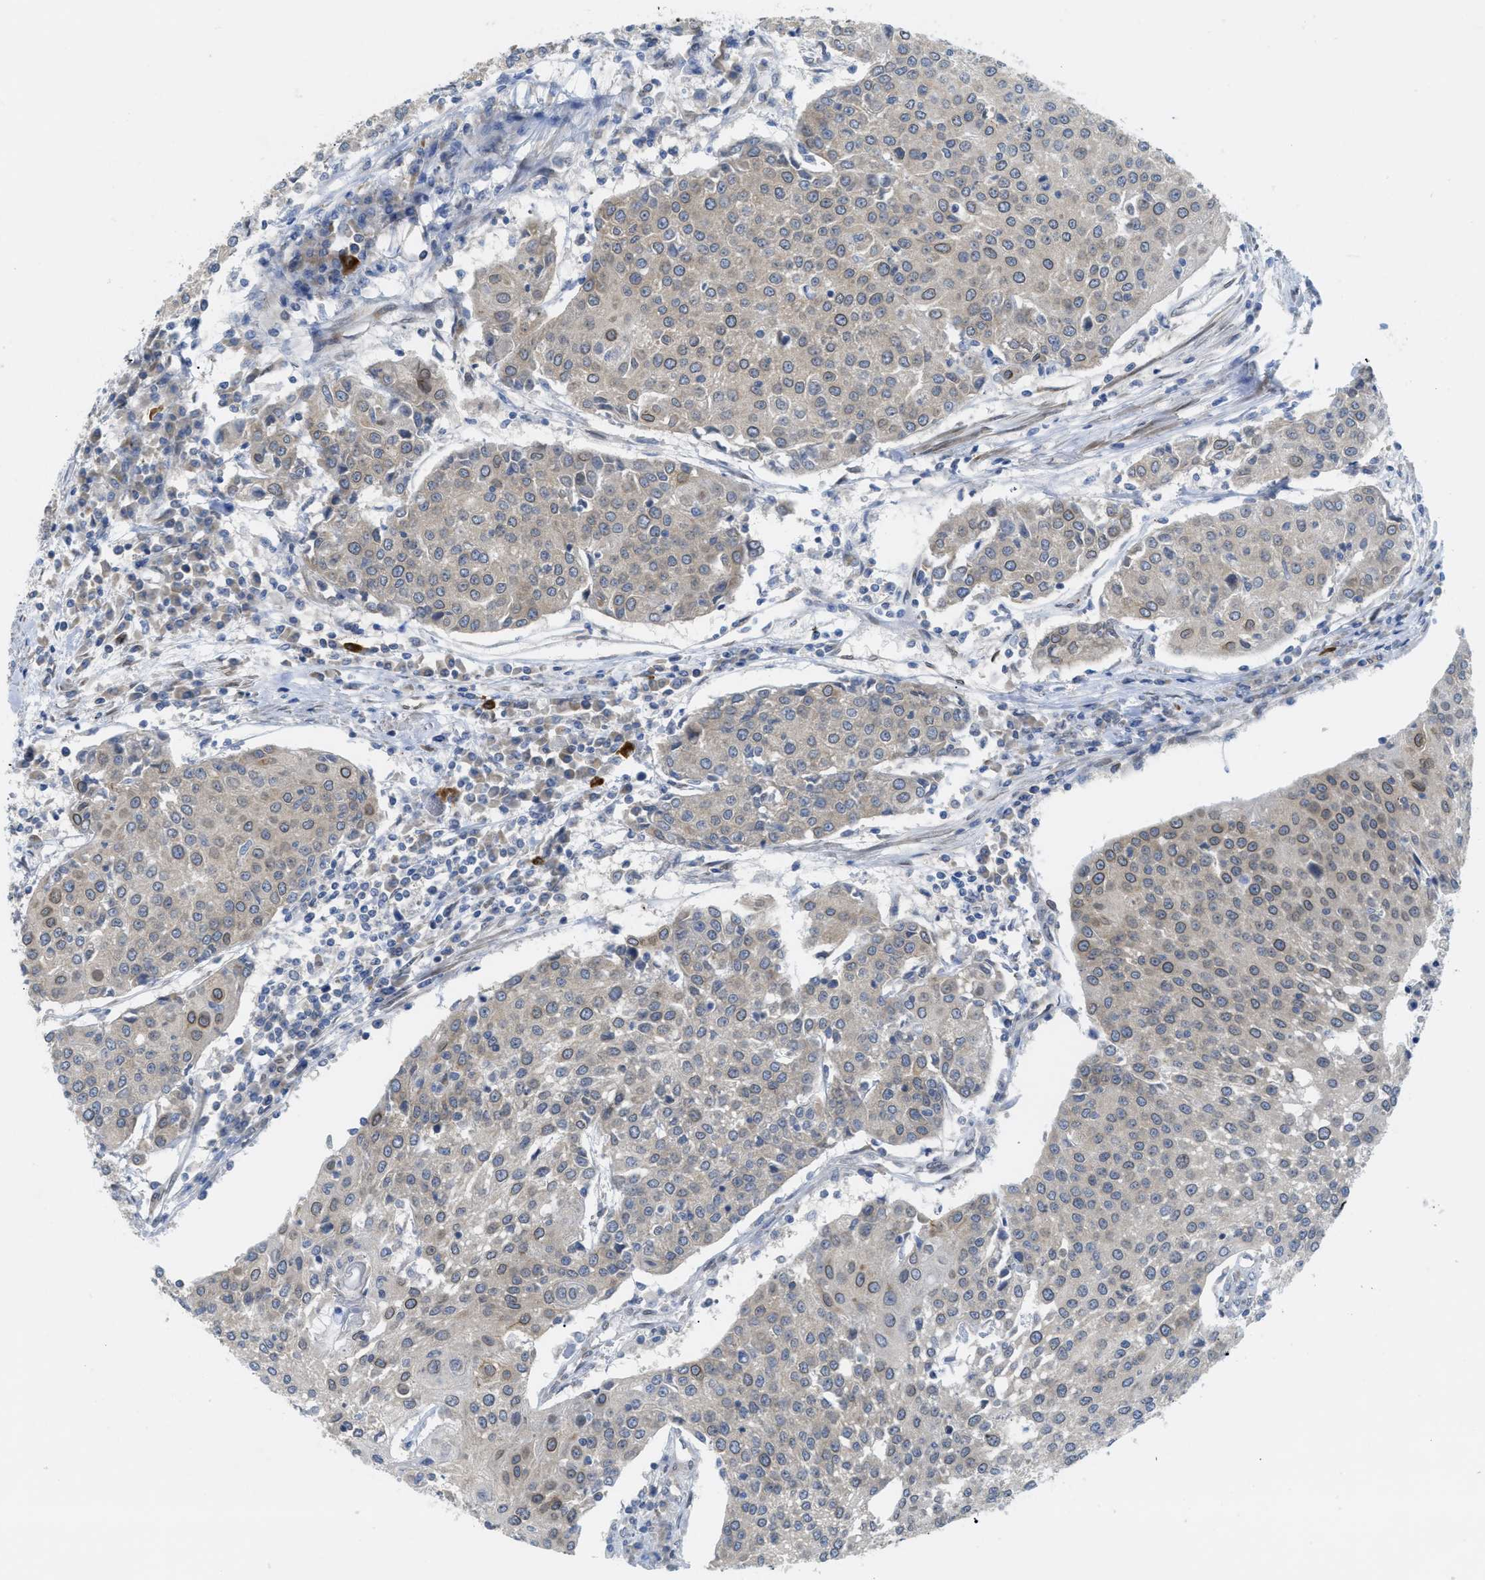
{"staining": {"intensity": "negative", "quantity": "none", "location": "none"}, "tissue": "urothelial cancer", "cell_type": "Tumor cells", "image_type": "cancer", "snomed": [{"axis": "morphology", "description": "Urothelial carcinoma, High grade"}, {"axis": "topography", "description": "Urinary bladder"}], "caption": "Immunohistochemistry (IHC) image of high-grade urothelial carcinoma stained for a protein (brown), which displays no positivity in tumor cells. (DAB (3,3'-diaminobenzidine) IHC with hematoxylin counter stain).", "gene": "EIF2AK3", "patient": {"sex": "female", "age": 85}}